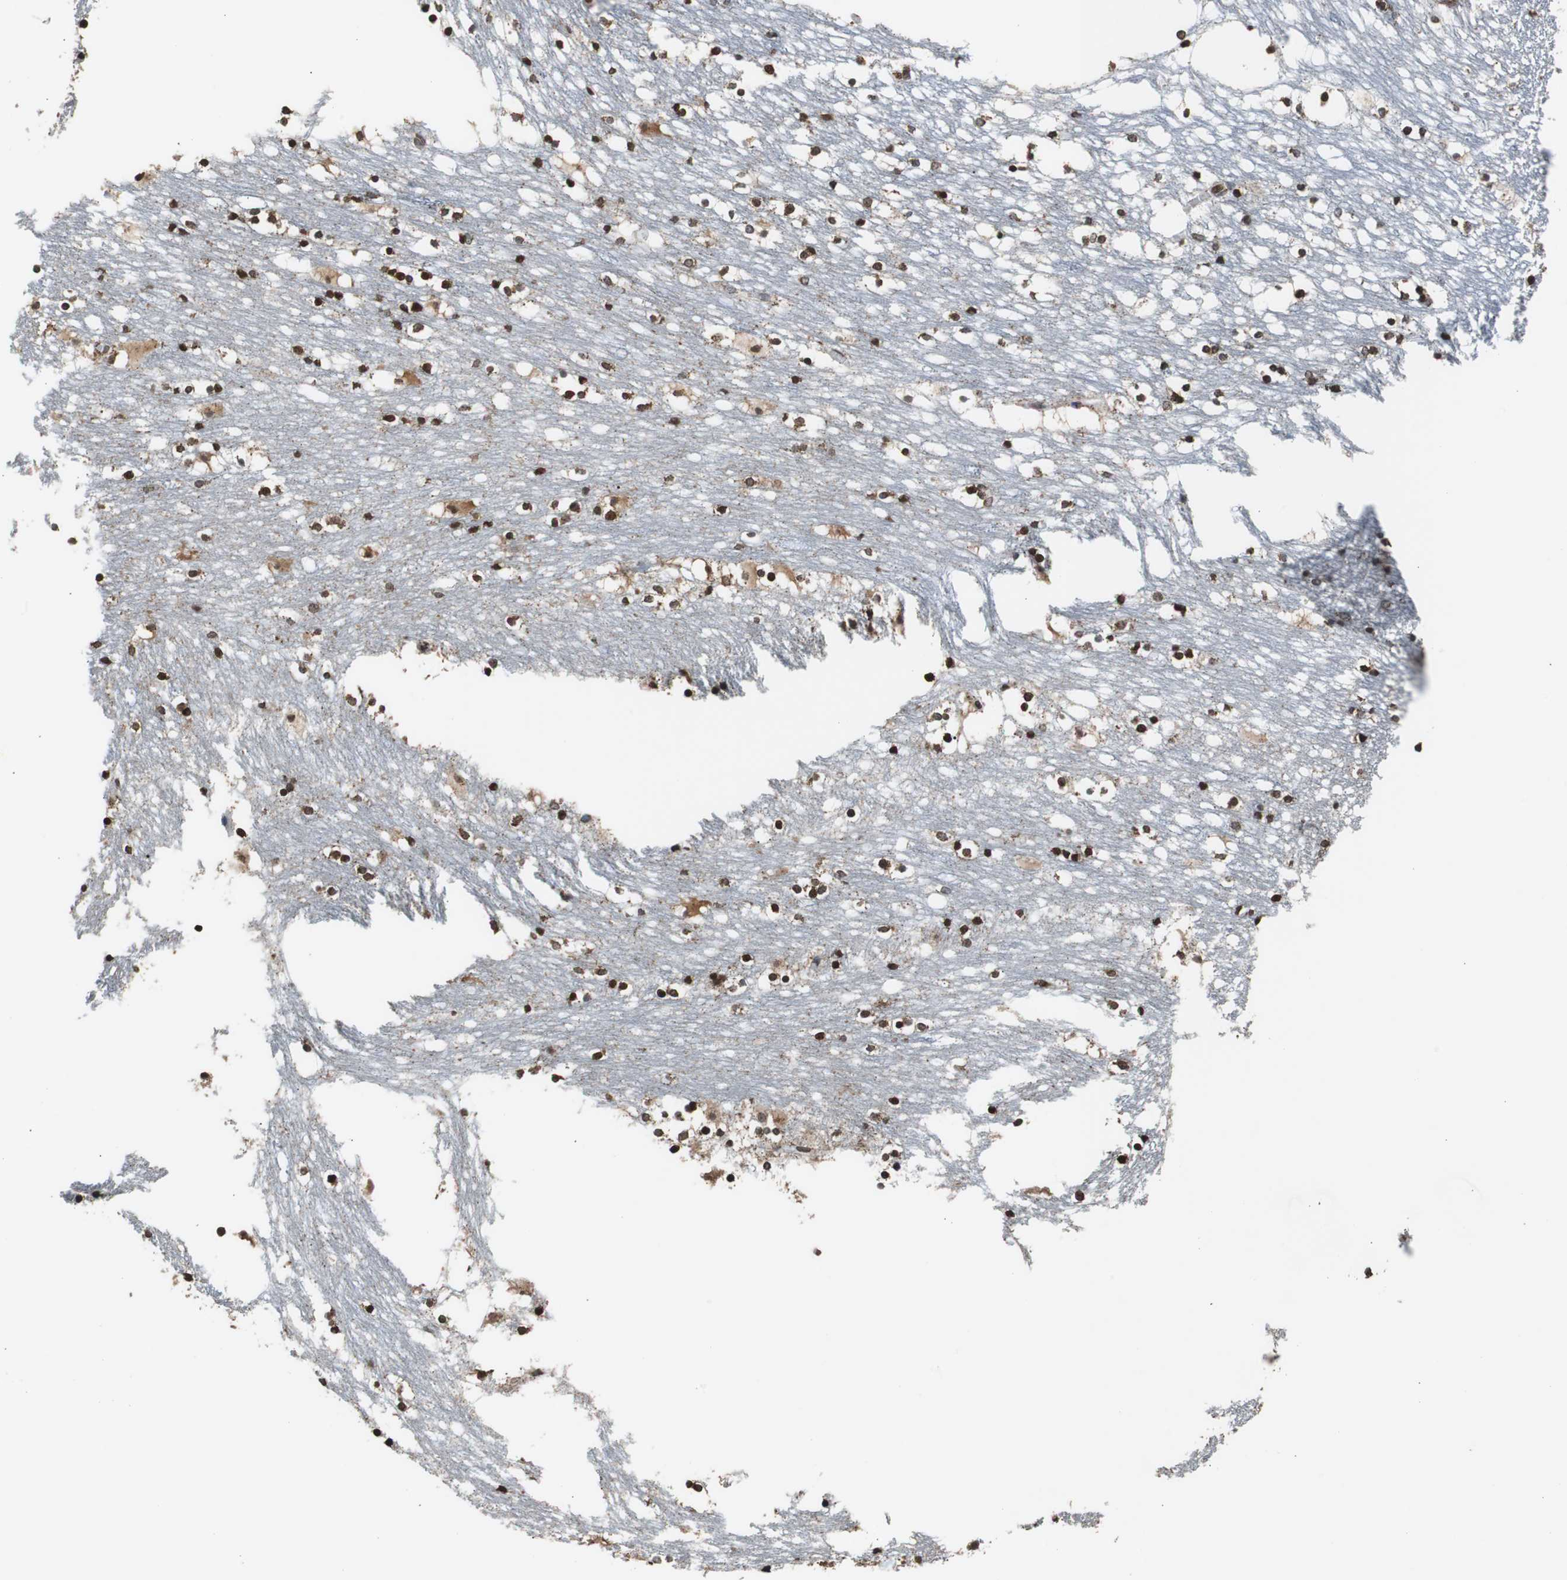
{"staining": {"intensity": "strong", "quantity": ">75%", "location": "cytoplasmic/membranous"}, "tissue": "caudate", "cell_type": "Glial cells", "image_type": "normal", "snomed": [{"axis": "morphology", "description": "Normal tissue, NOS"}, {"axis": "topography", "description": "Lateral ventricle wall"}], "caption": "IHC photomicrograph of benign human caudate stained for a protein (brown), which exhibits high levels of strong cytoplasmic/membranous positivity in approximately >75% of glial cells.", "gene": "HSPA9", "patient": {"sex": "male", "age": 45}}